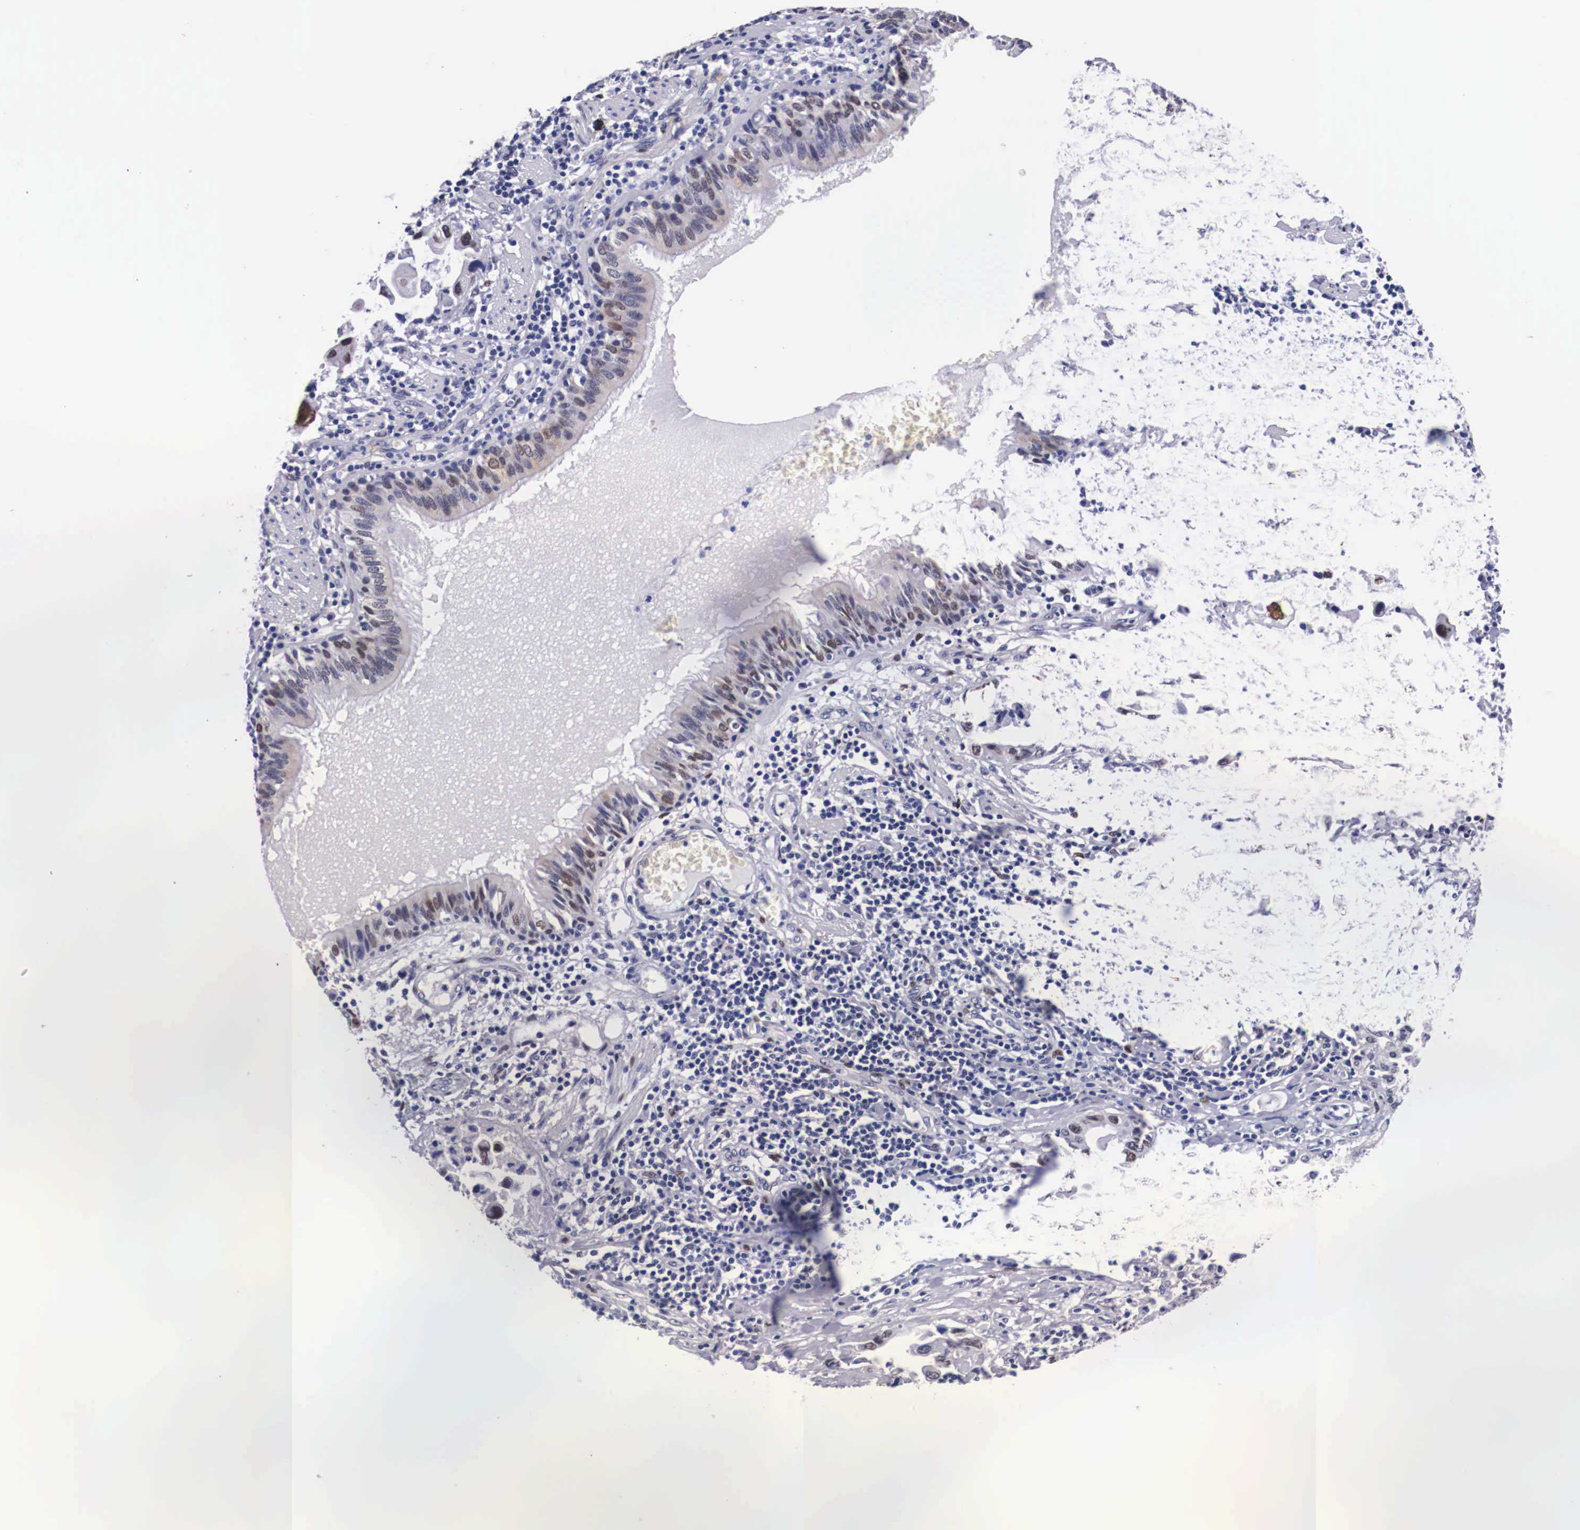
{"staining": {"intensity": "moderate", "quantity": "25%-75%", "location": "nuclear"}, "tissue": "lung cancer", "cell_type": "Tumor cells", "image_type": "cancer", "snomed": [{"axis": "morphology", "description": "Adenocarcinoma, NOS"}, {"axis": "topography", "description": "Lung"}], "caption": "Lung adenocarcinoma was stained to show a protein in brown. There is medium levels of moderate nuclear expression in approximately 25%-75% of tumor cells.", "gene": "KHDRBS3", "patient": {"sex": "male", "age": 64}}